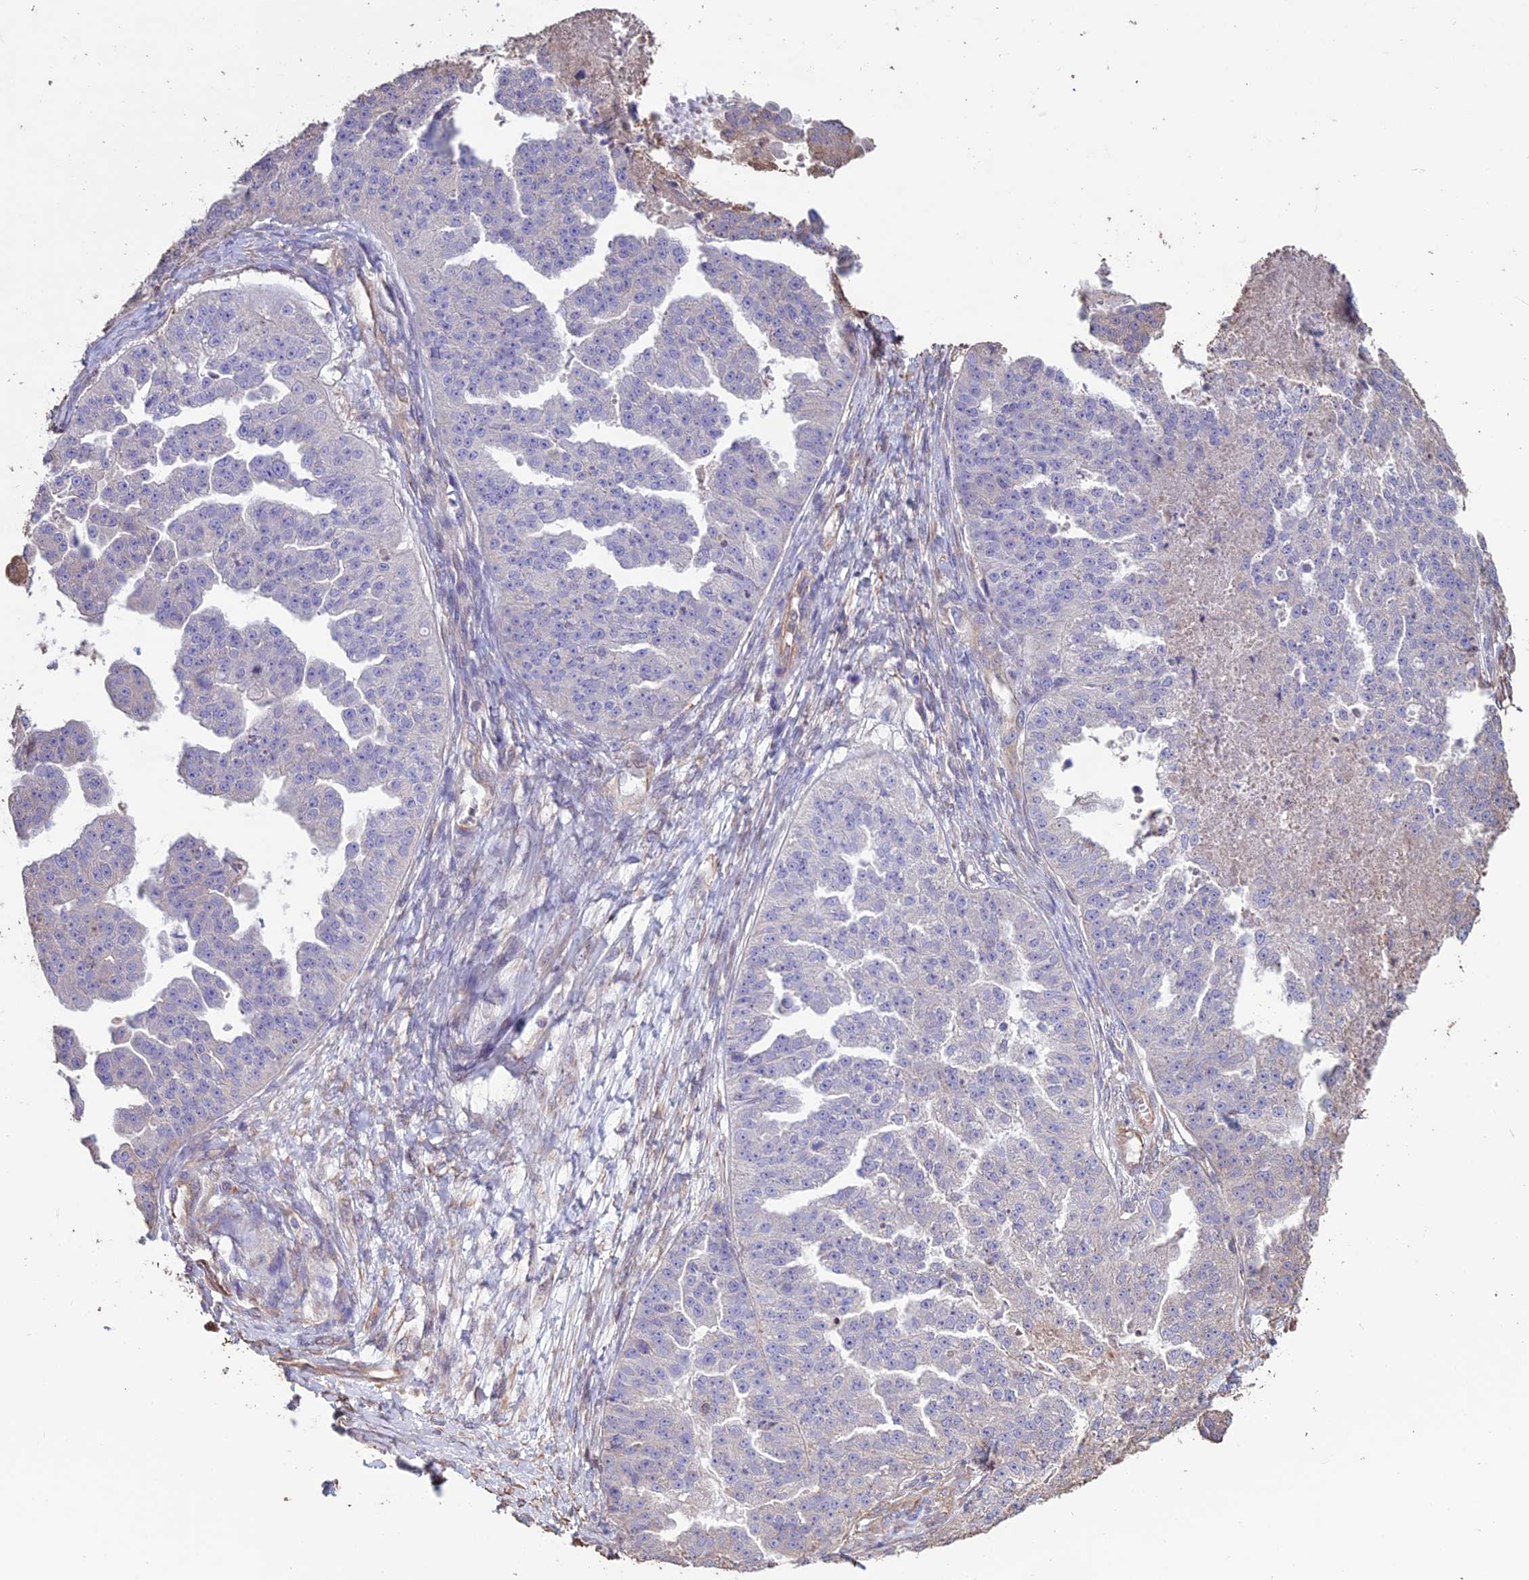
{"staining": {"intensity": "weak", "quantity": "25%-75%", "location": "cytoplasmic/membranous"}, "tissue": "ovarian cancer", "cell_type": "Tumor cells", "image_type": "cancer", "snomed": [{"axis": "morphology", "description": "Cystadenocarcinoma, serous, NOS"}, {"axis": "topography", "description": "Ovary"}], "caption": "This histopathology image demonstrates IHC staining of ovarian cancer (serous cystadenocarcinoma), with low weak cytoplasmic/membranous staining in about 25%-75% of tumor cells.", "gene": "CCDC148", "patient": {"sex": "female", "age": 58}}